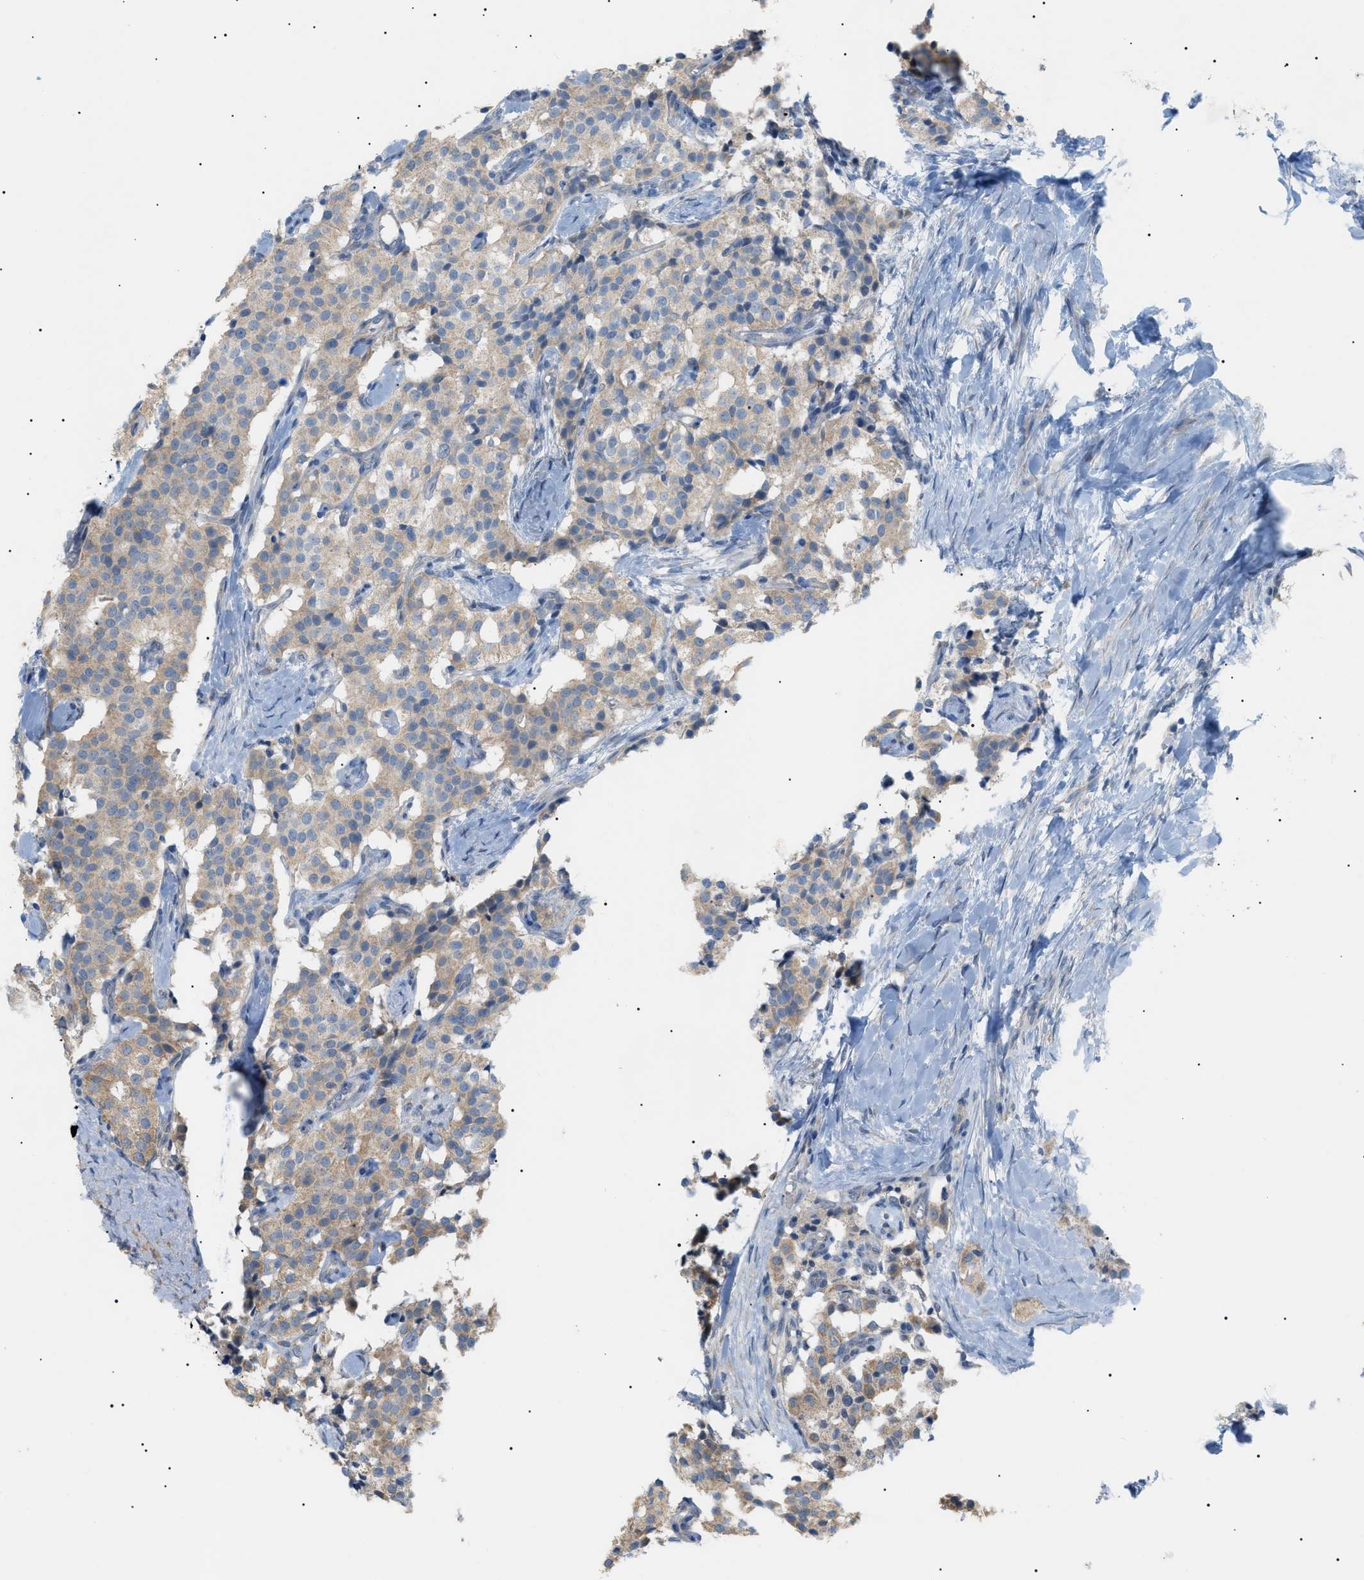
{"staining": {"intensity": "weak", "quantity": ">75%", "location": "cytoplasmic/membranous"}, "tissue": "carcinoid", "cell_type": "Tumor cells", "image_type": "cancer", "snomed": [{"axis": "morphology", "description": "Carcinoid, malignant, NOS"}, {"axis": "topography", "description": "Lung"}], "caption": "Brown immunohistochemical staining in human carcinoid (malignant) demonstrates weak cytoplasmic/membranous staining in approximately >75% of tumor cells. (Stains: DAB (3,3'-diaminobenzidine) in brown, nuclei in blue, Microscopy: brightfield microscopy at high magnification).", "gene": "IRS2", "patient": {"sex": "male", "age": 30}}